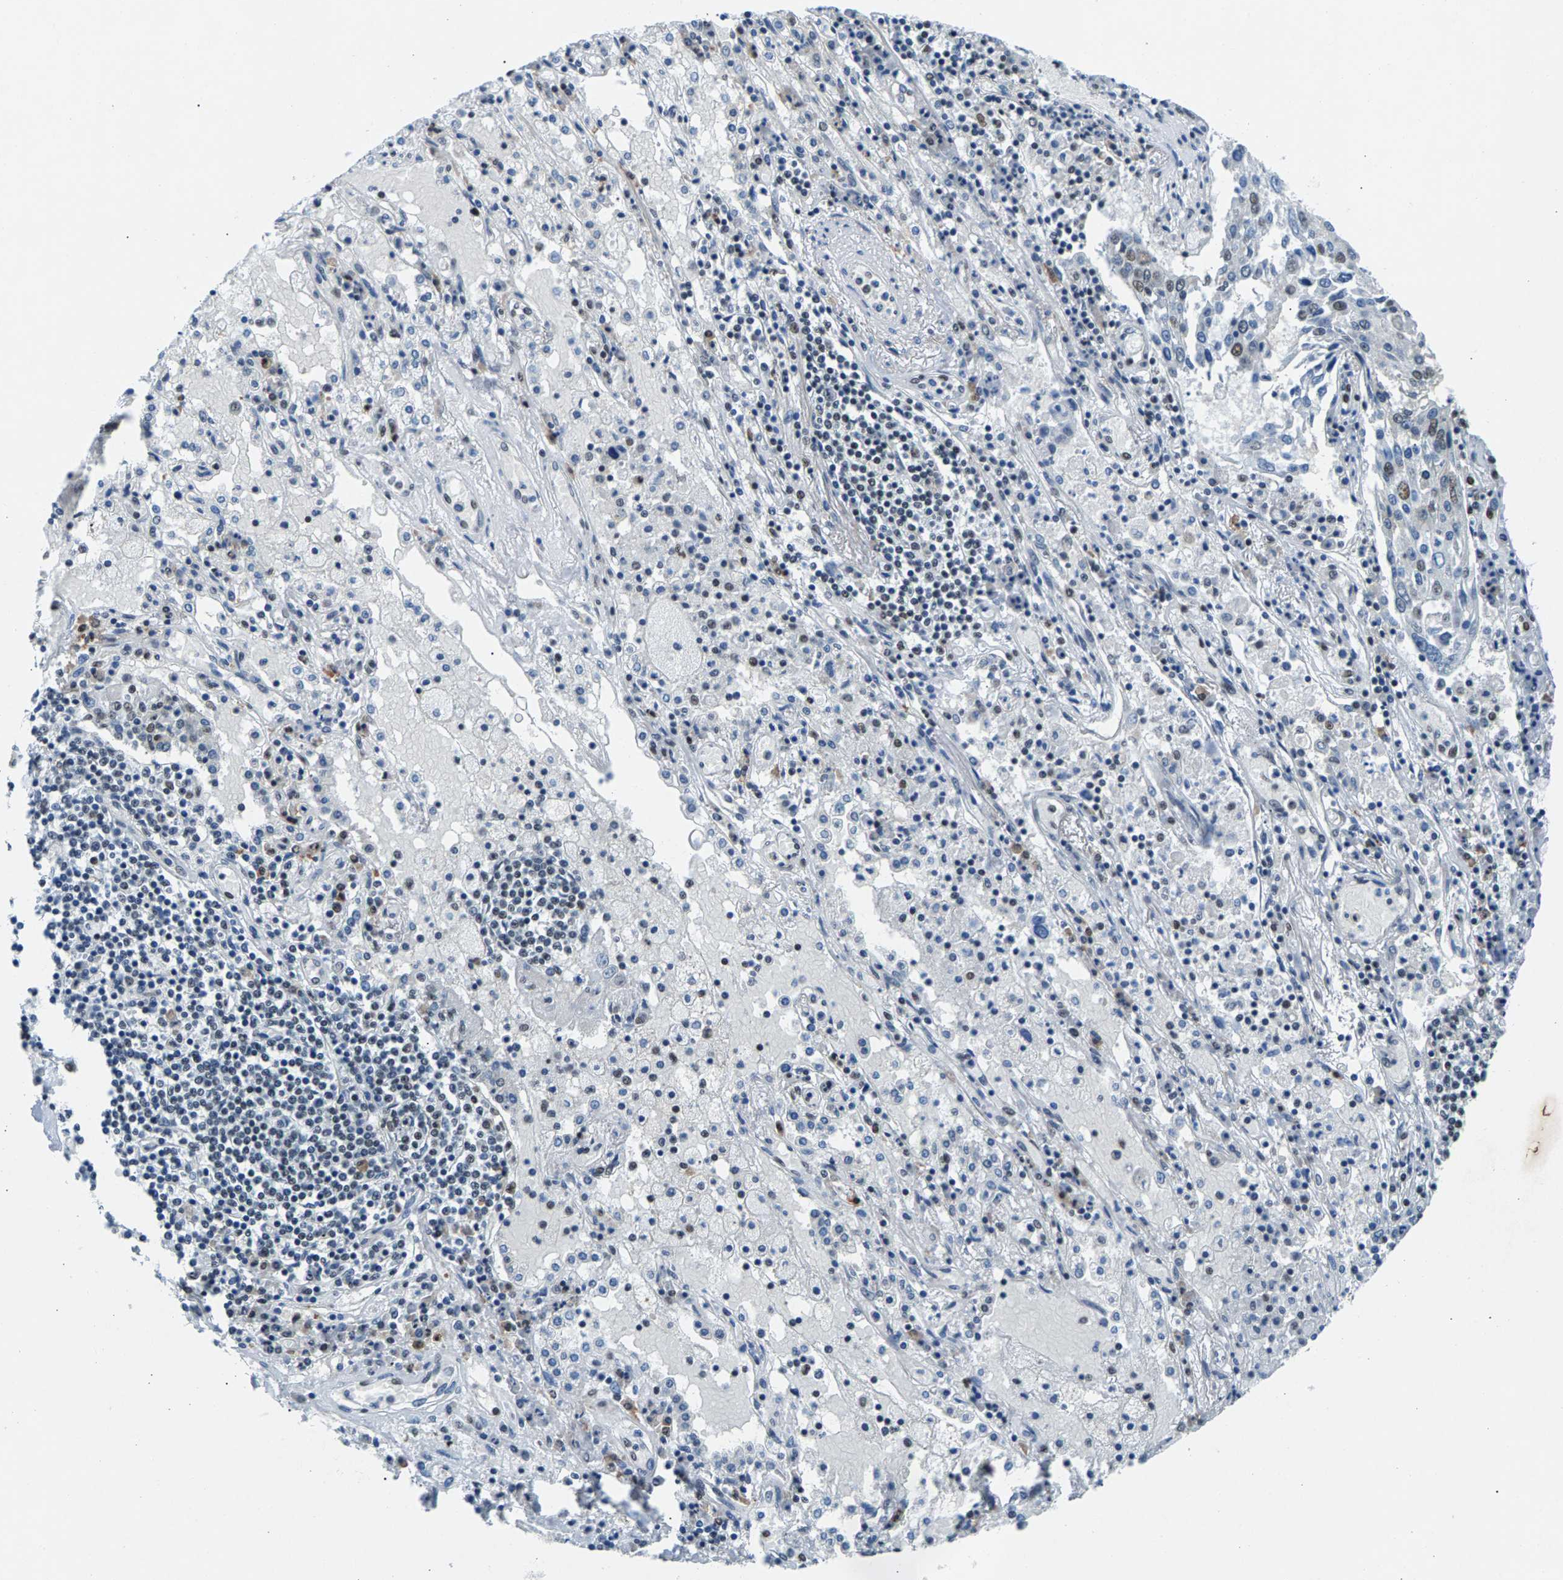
{"staining": {"intensity": "moderate", "quantity": "<25%", "location": "nuclear"}, "tissue": "lung cancer", "cell_type": "Tumor cells", "image_type": "cancer", "snomed": [{"axis": "morphology", "description": "Squamous cell carcinoma, NOS"}, {"axis": "topography", "description": "Lung"}], "caption": "Immunohistochemistry micrograph of lung squamous cell carcinoma stained for a protein (brown), which displays low levels of moderate nuclear positivity in approximately <25% of tumor cells.", "gene": "ATF2", "patient": {"sex": "male", "age": 65}}